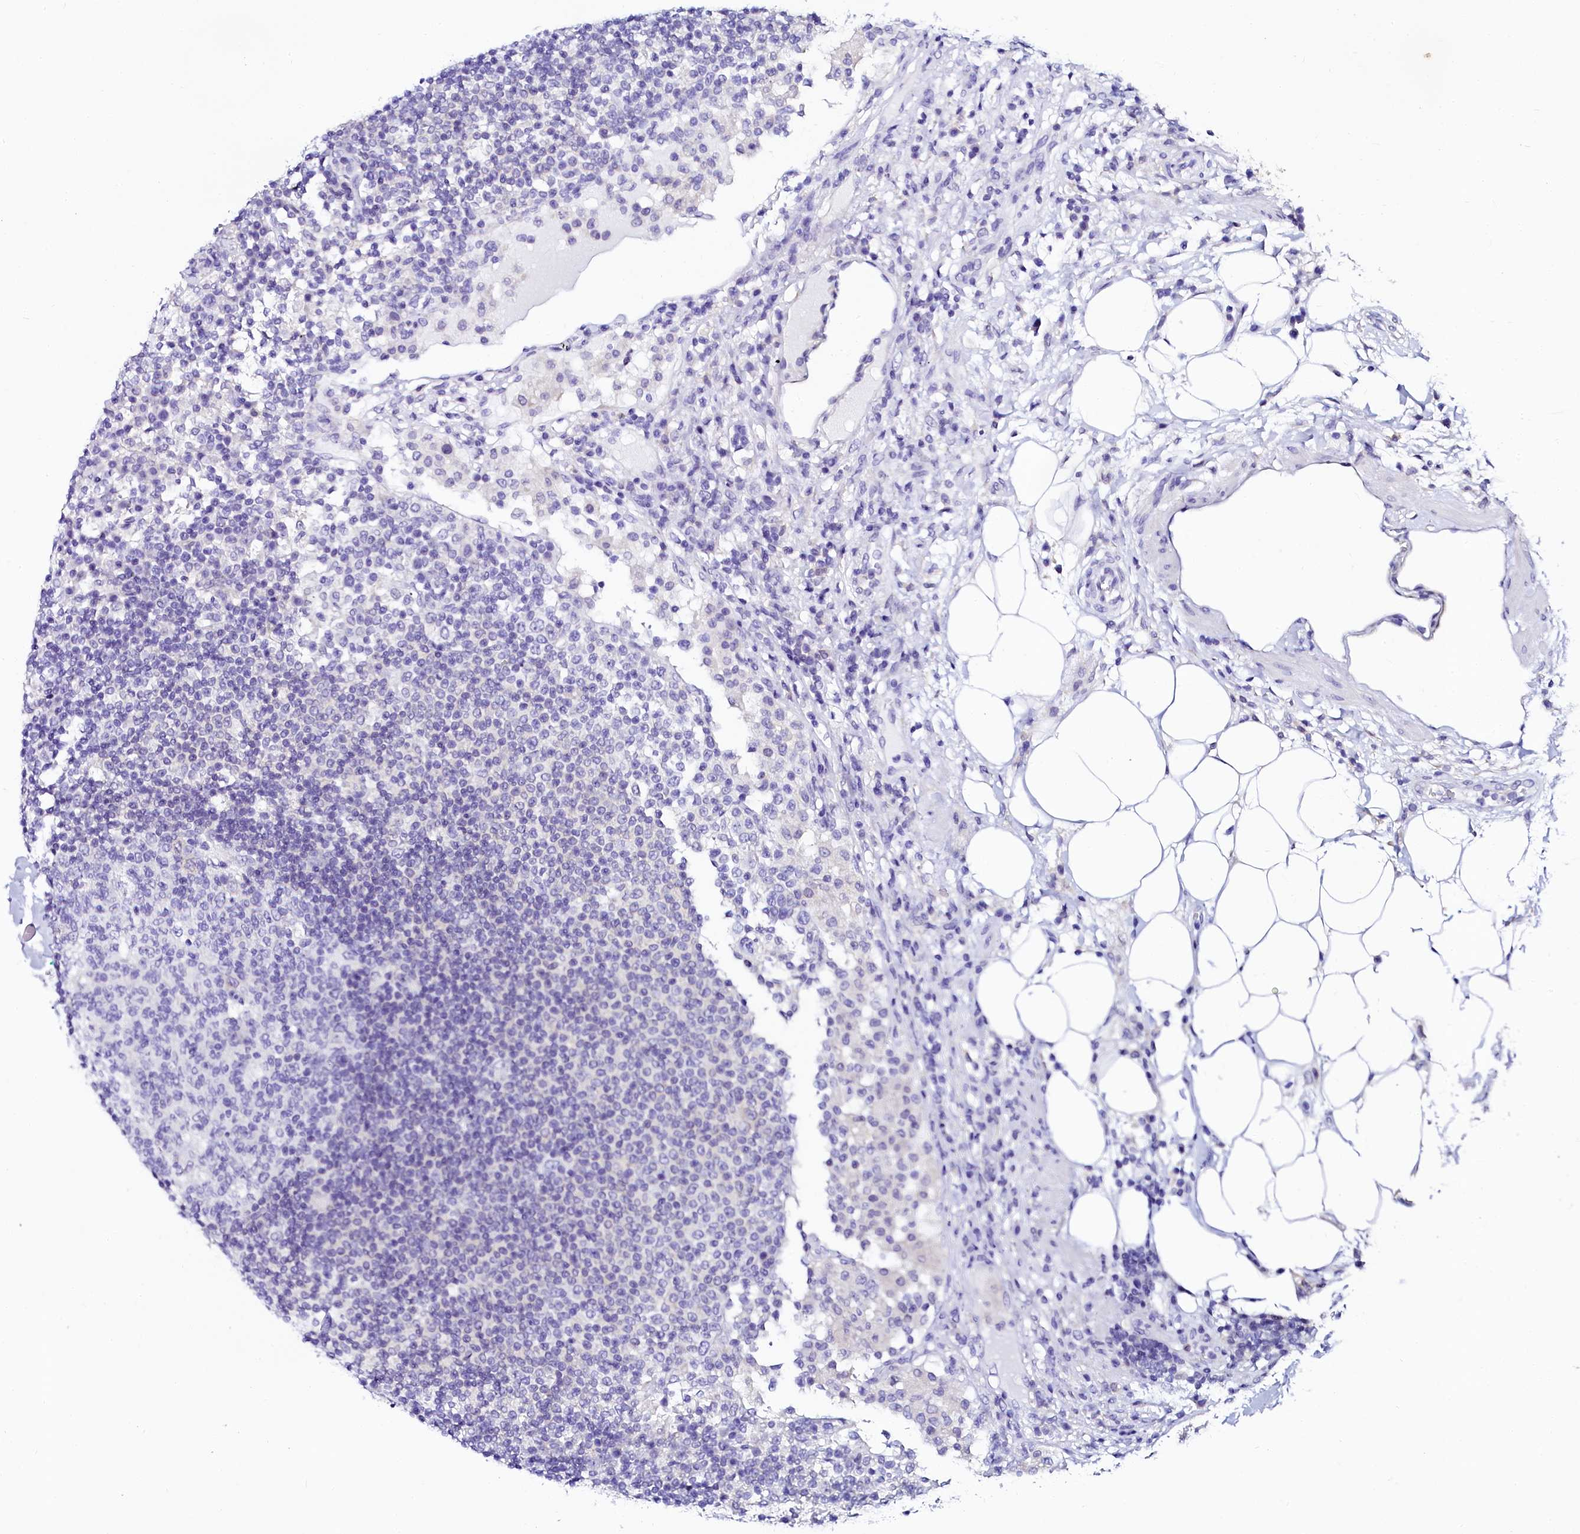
{"staining": {"intensity": "negative", "quantity": "none", "location": "none"}, "tissue": "lymph node", "cell_type": "Germinal center cells", "image_type": "normal", "snomed": [{"axis": "morphology", "description": "Normal tissue, NOS"}, {"axis": "topography", "description": "Lymph node"}], "caption": "DAB (3,3'-diaminobenzidine) immunohistochemical staining of unremarkable human lymph node reveals no significant positivity in germinal center cells. Nuclei are stained in blue.", "gene": "SORD", "patient": {"sex": "female", "age": 53}}